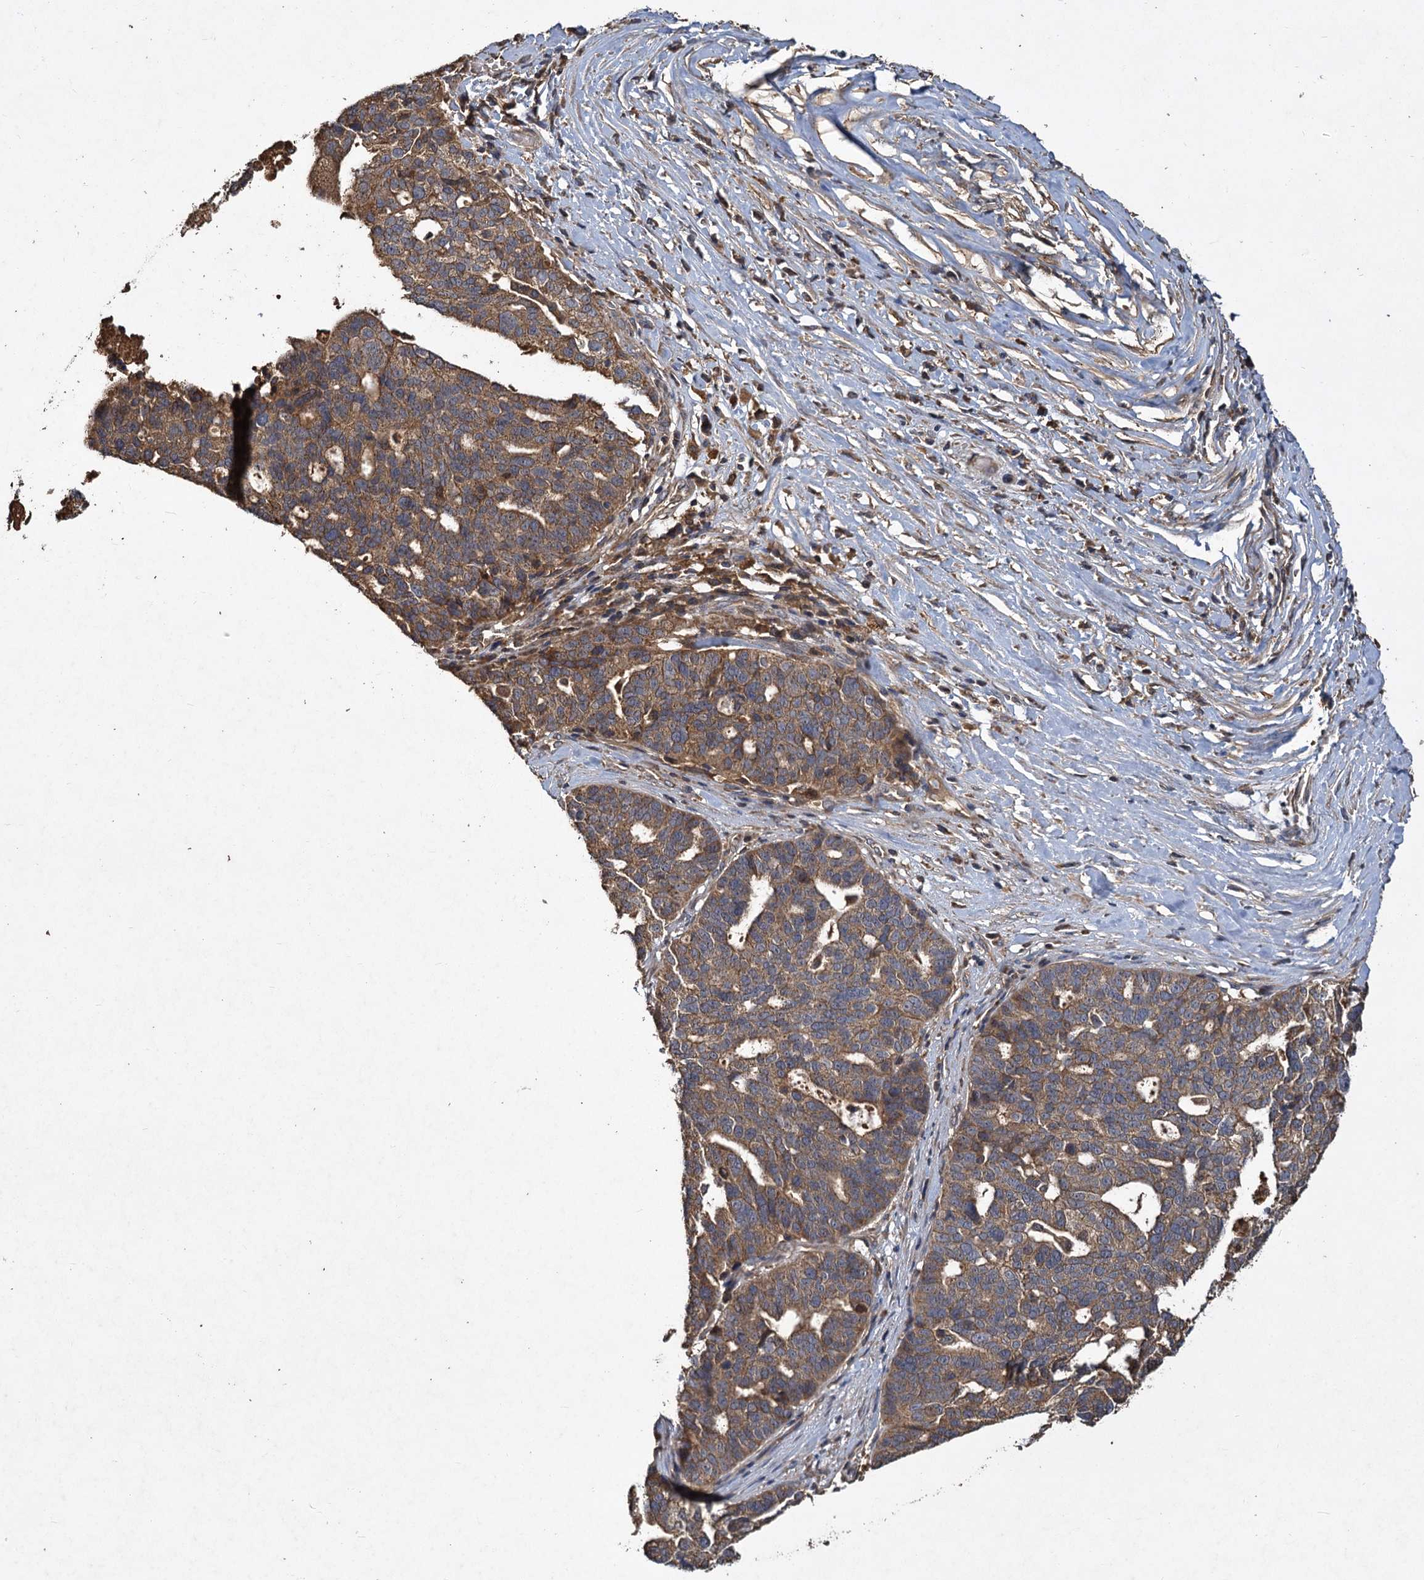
{"staining": {"intensity": "moderate", "quantity": ">75%", "location": "cytoplasmic/membranous"}, "tissue": "ovarian cancer", "cell_type": "Tumor cells", "image_type": "cancer", "snomed": [{"axis": "morphology", "description": "Cystadenocarcinoma, serous, NOS"}, {"axis": "topography", "description": "Ovary"}], "caption": "A high-resolution micrograph shows immunohistochemistry staining of serous cystadenocarcinoma (ovarian), which demonstrates moderate cytoplasmic/membranous expression in approximately >75% of tumor cells.", "gene": "GCLC", "patient": {"sex": "female", "age": 59}}